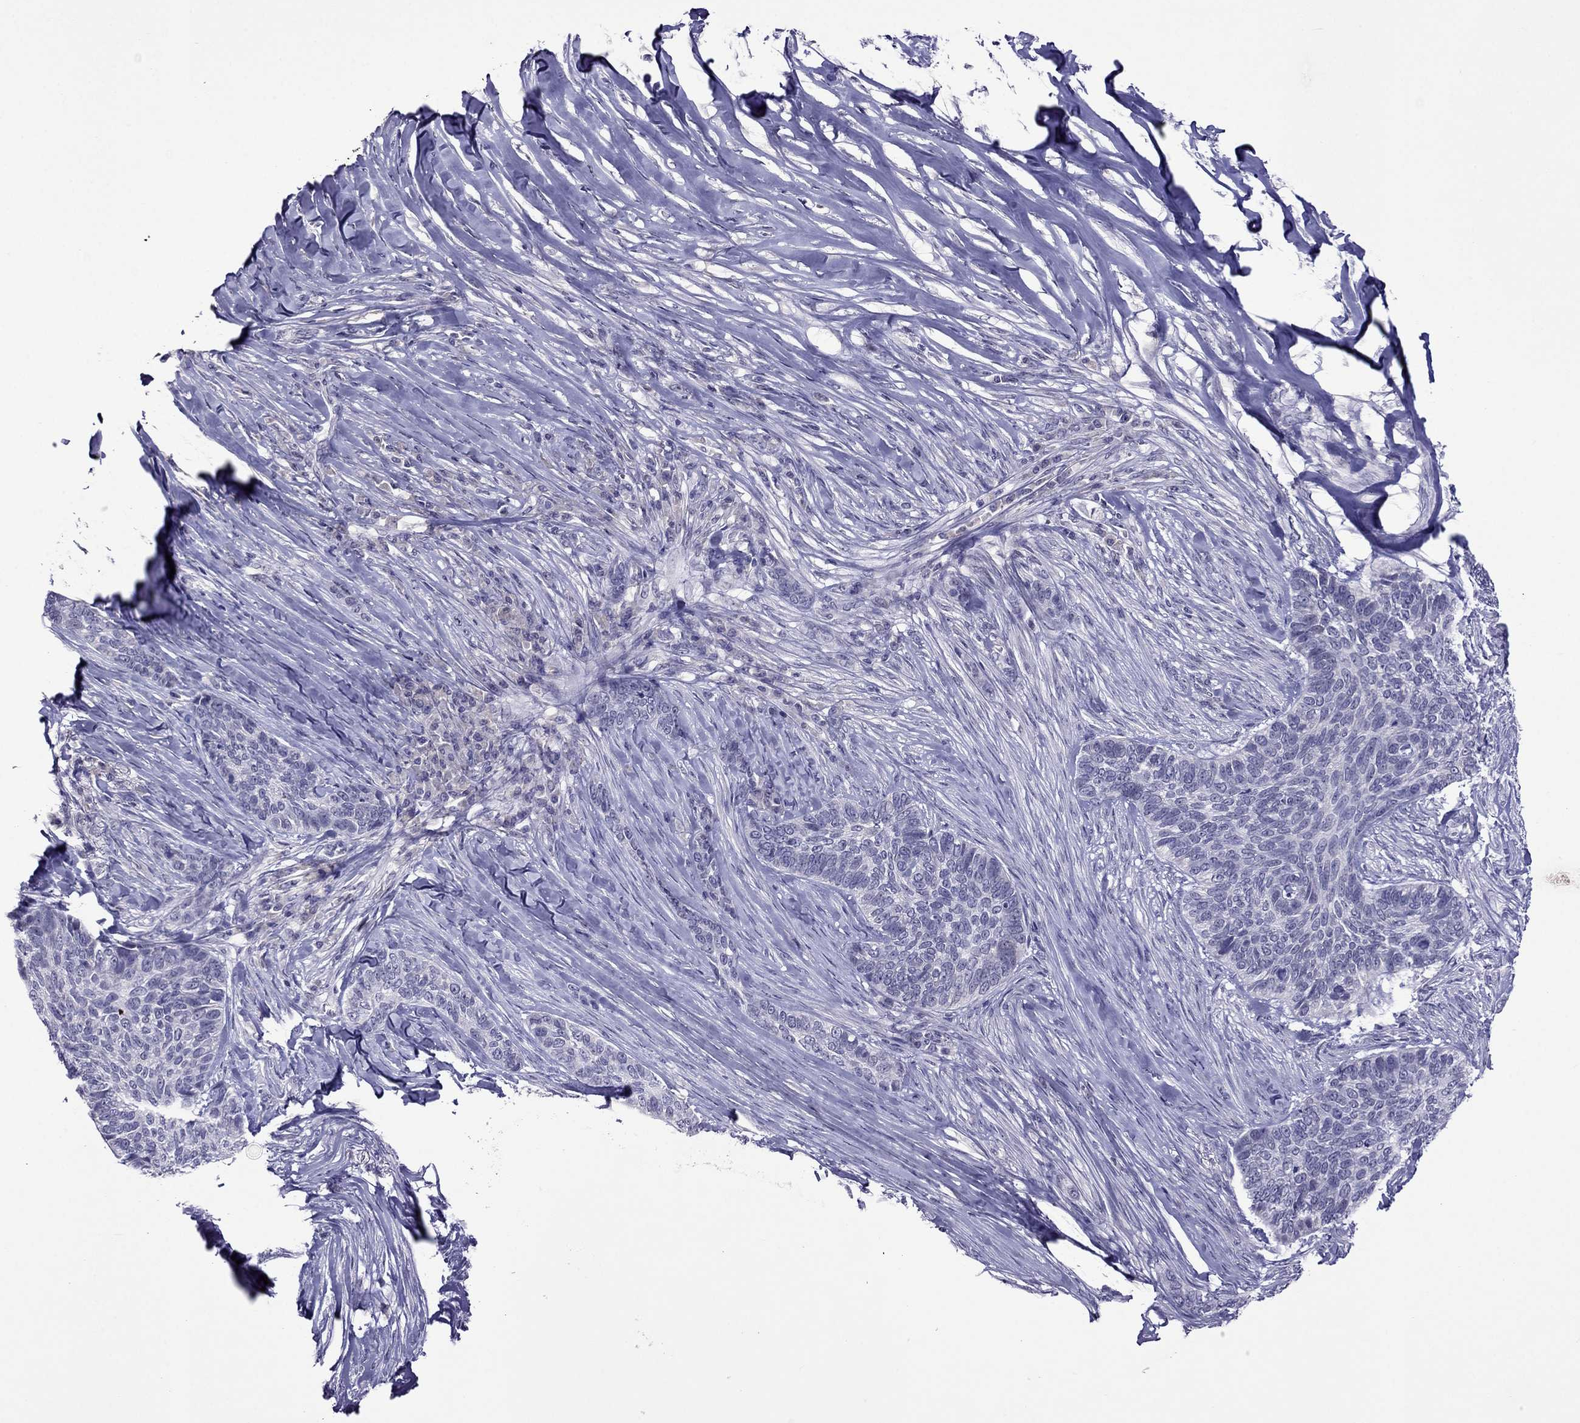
{"staining": {"intensity": "negative", "quantity": "none", "location": "none"}, "tissue": "skin cancer", "cell_type": "Tumor cells", "image_type": "cancer", "snomed": [{"axis": "morphology", "description": "Basal cell carcinoma"}, {"axis": "topography", "description": "Skin"}], "caption": "Protein analysis of skin cancer (basal cell carcinoma) exhibits no significant staining in tumor cells.", "gene": "SPTBN4", "patient": {"sex": "female", "age": 69}}